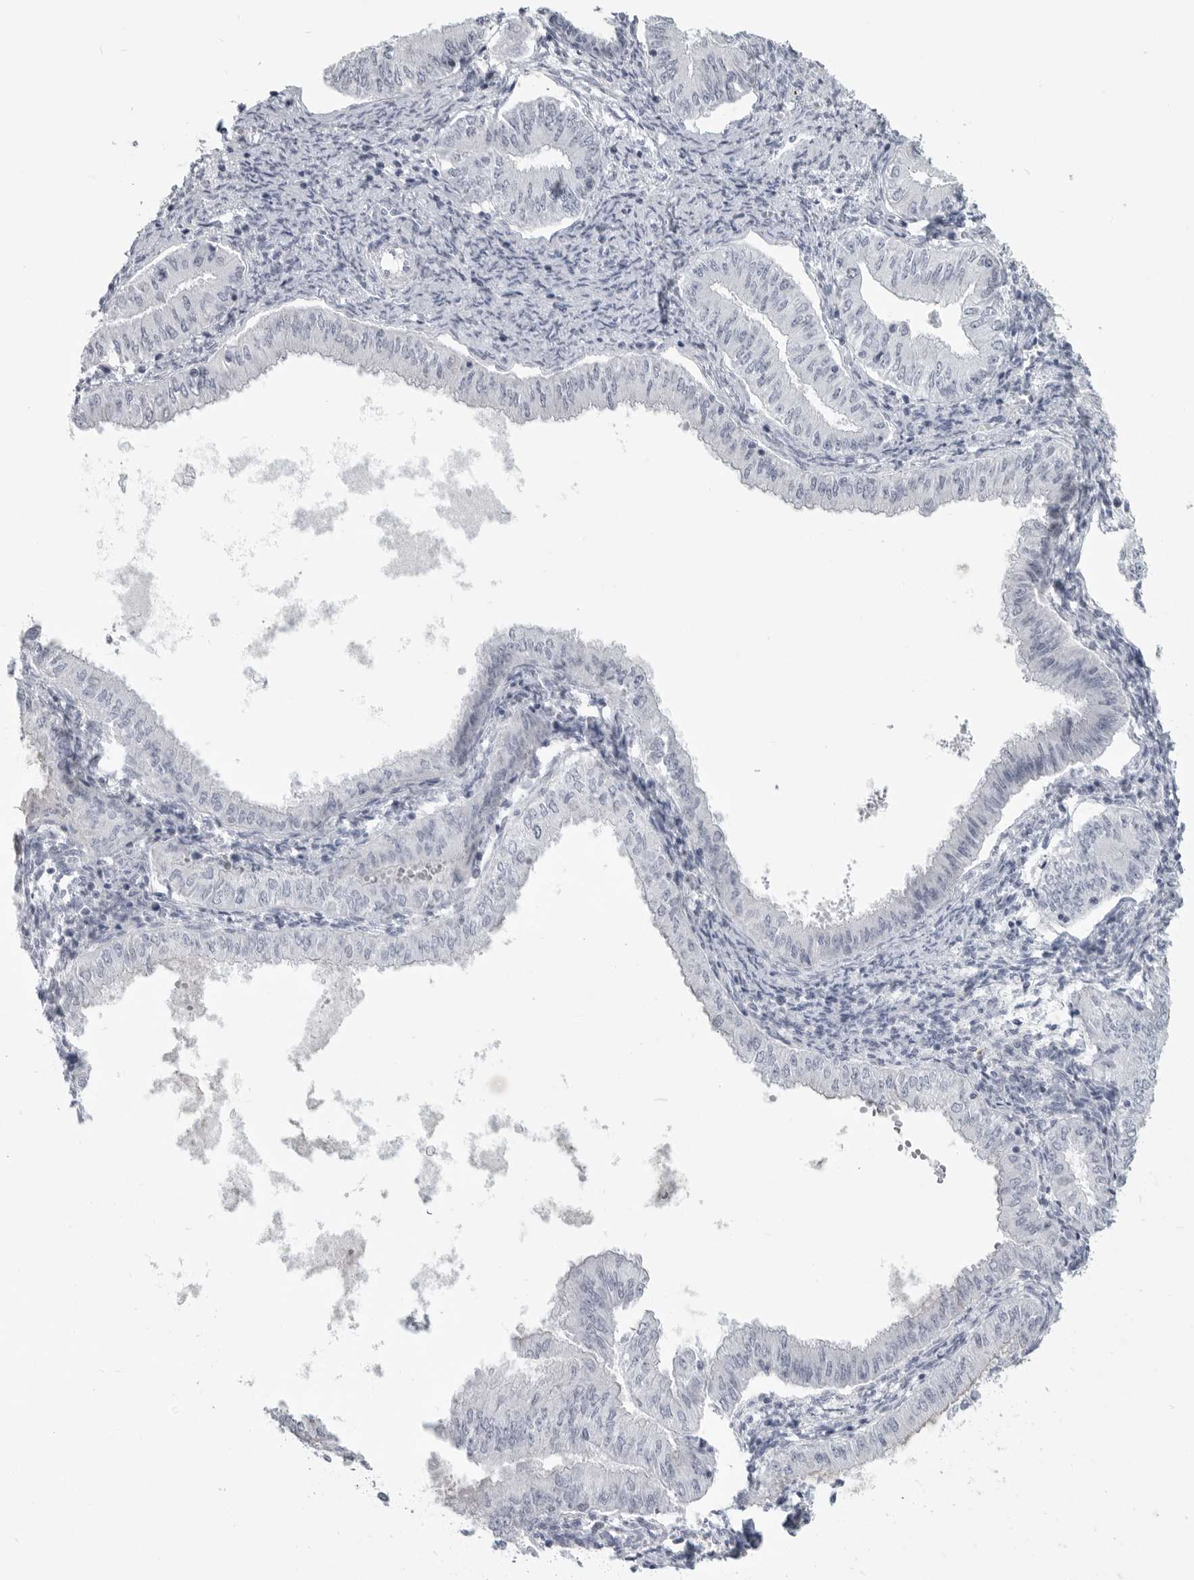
{"staining": {"intensity": "negative", "quantity": "none", "location": "none"}, "tissue": "endometrial cancer", "cell_type": "Tumor cells", "image_type": "cancer", "snomed": [{"axis": "morphology", "description": "Normal tissue, NOS"}, {"axis": "morphology", "description": "Adenocarcinoma, NOS"}, {"axis": "topography", "description": "Endometrium"}], "caption": "Tumor cells are negative for brown protein staining in endometrial adenocarcinoma.", "gene": "LY6D", "patient": {"sex": "female", "age": 53}}